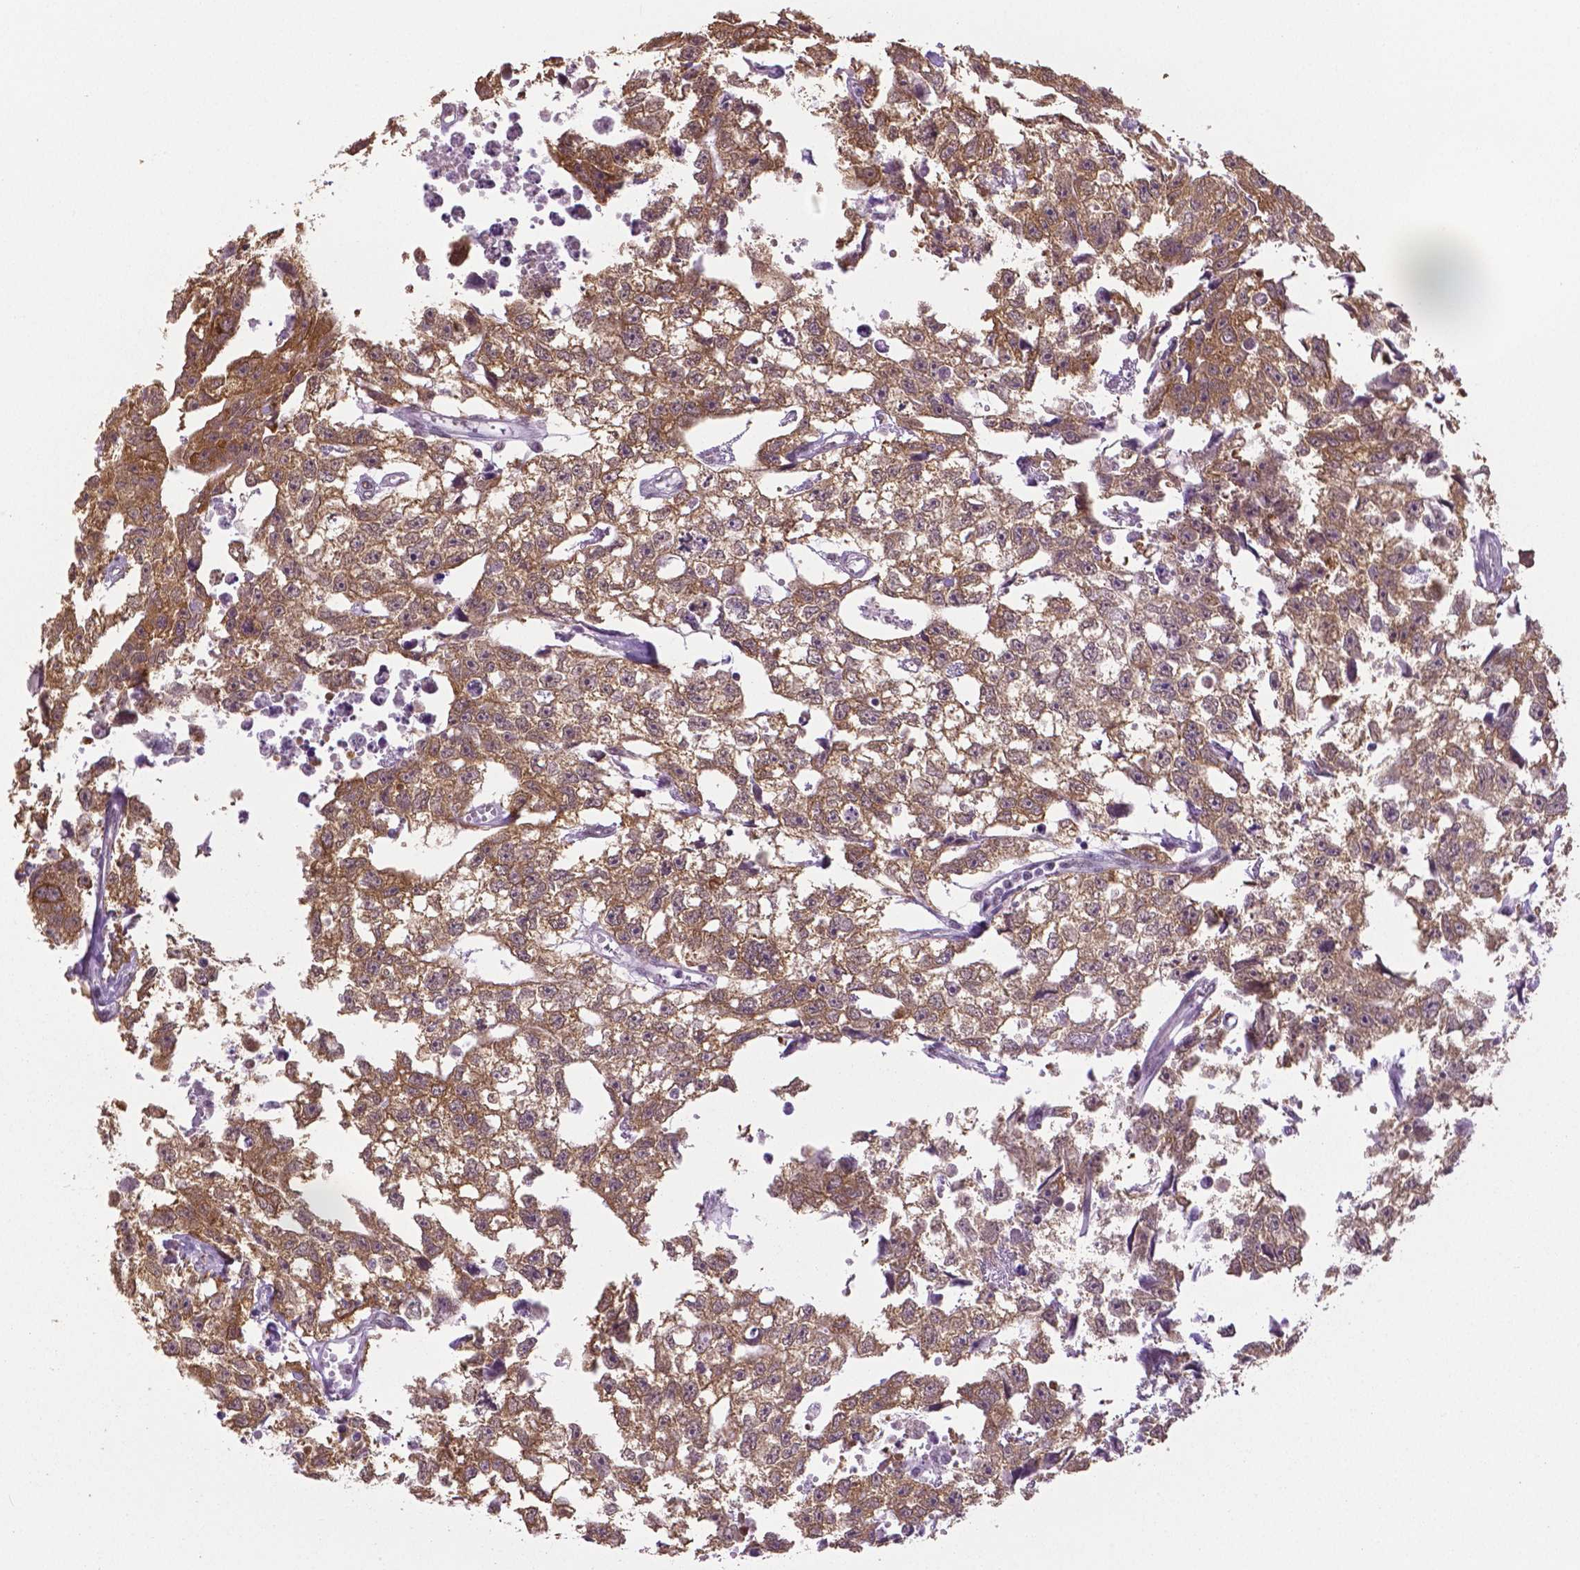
{"staining": {"intensity": "moderate", "quantity": ">75%", "location": "cytoplasmic/membranous"}, "tissue": "testis cancer", "cell_type": "Tumor cells", "image_type": "cancer", "snomed": [{"axis": "morphology", "description": "Carcinoma, Embryonal, NOS"}, {"axis": "morphology", "description": "Teratoma, malignant, NOS"}, {"axis": "topography", "description": "Testis"}], "caption": "Testis cancer (teratoma (malignant)) was stained to show a protein in brown. There is medium levels of moderate cytoplasmic/membranous positivity in about >75% of tumor cells.", "gene": "IGF2BP1", "patient": {"sex": "male", "age": 44}}